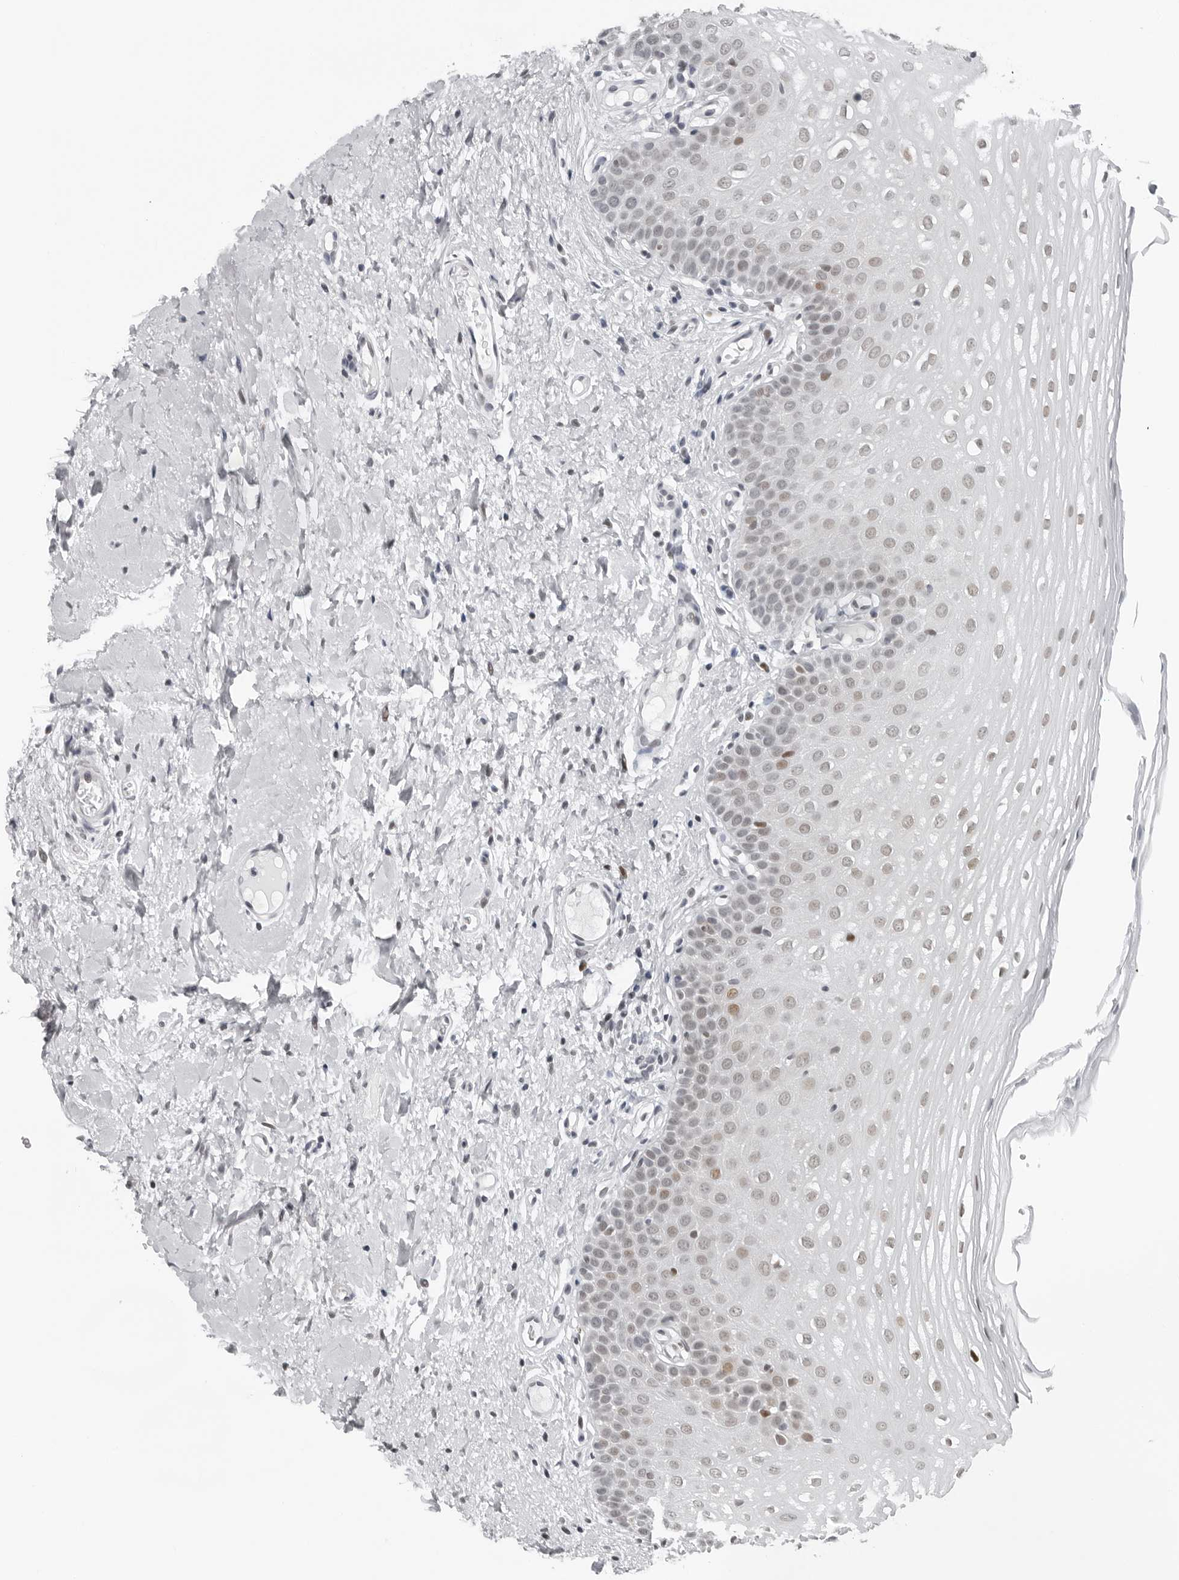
{"staining": {"intensity": "weak", "quantity": "<25%", "location": "nuclear"}, "tissue": "oral mucosa", "cell_type": "Squamous epithelial cells", "image_type": "normal", "snomed": [{"axis": "morphology", "description": "Normal tissue, NOS"}, {"axis": "topography", "description": "Oral tissue"}], "caption": "This is a histopathology image of IHC staining of normal oral mucosa, which shows no positivity in squamous epithelial cells.", "gene": "PPP1R42", "patient": {"sex": "female", "age": 56}}